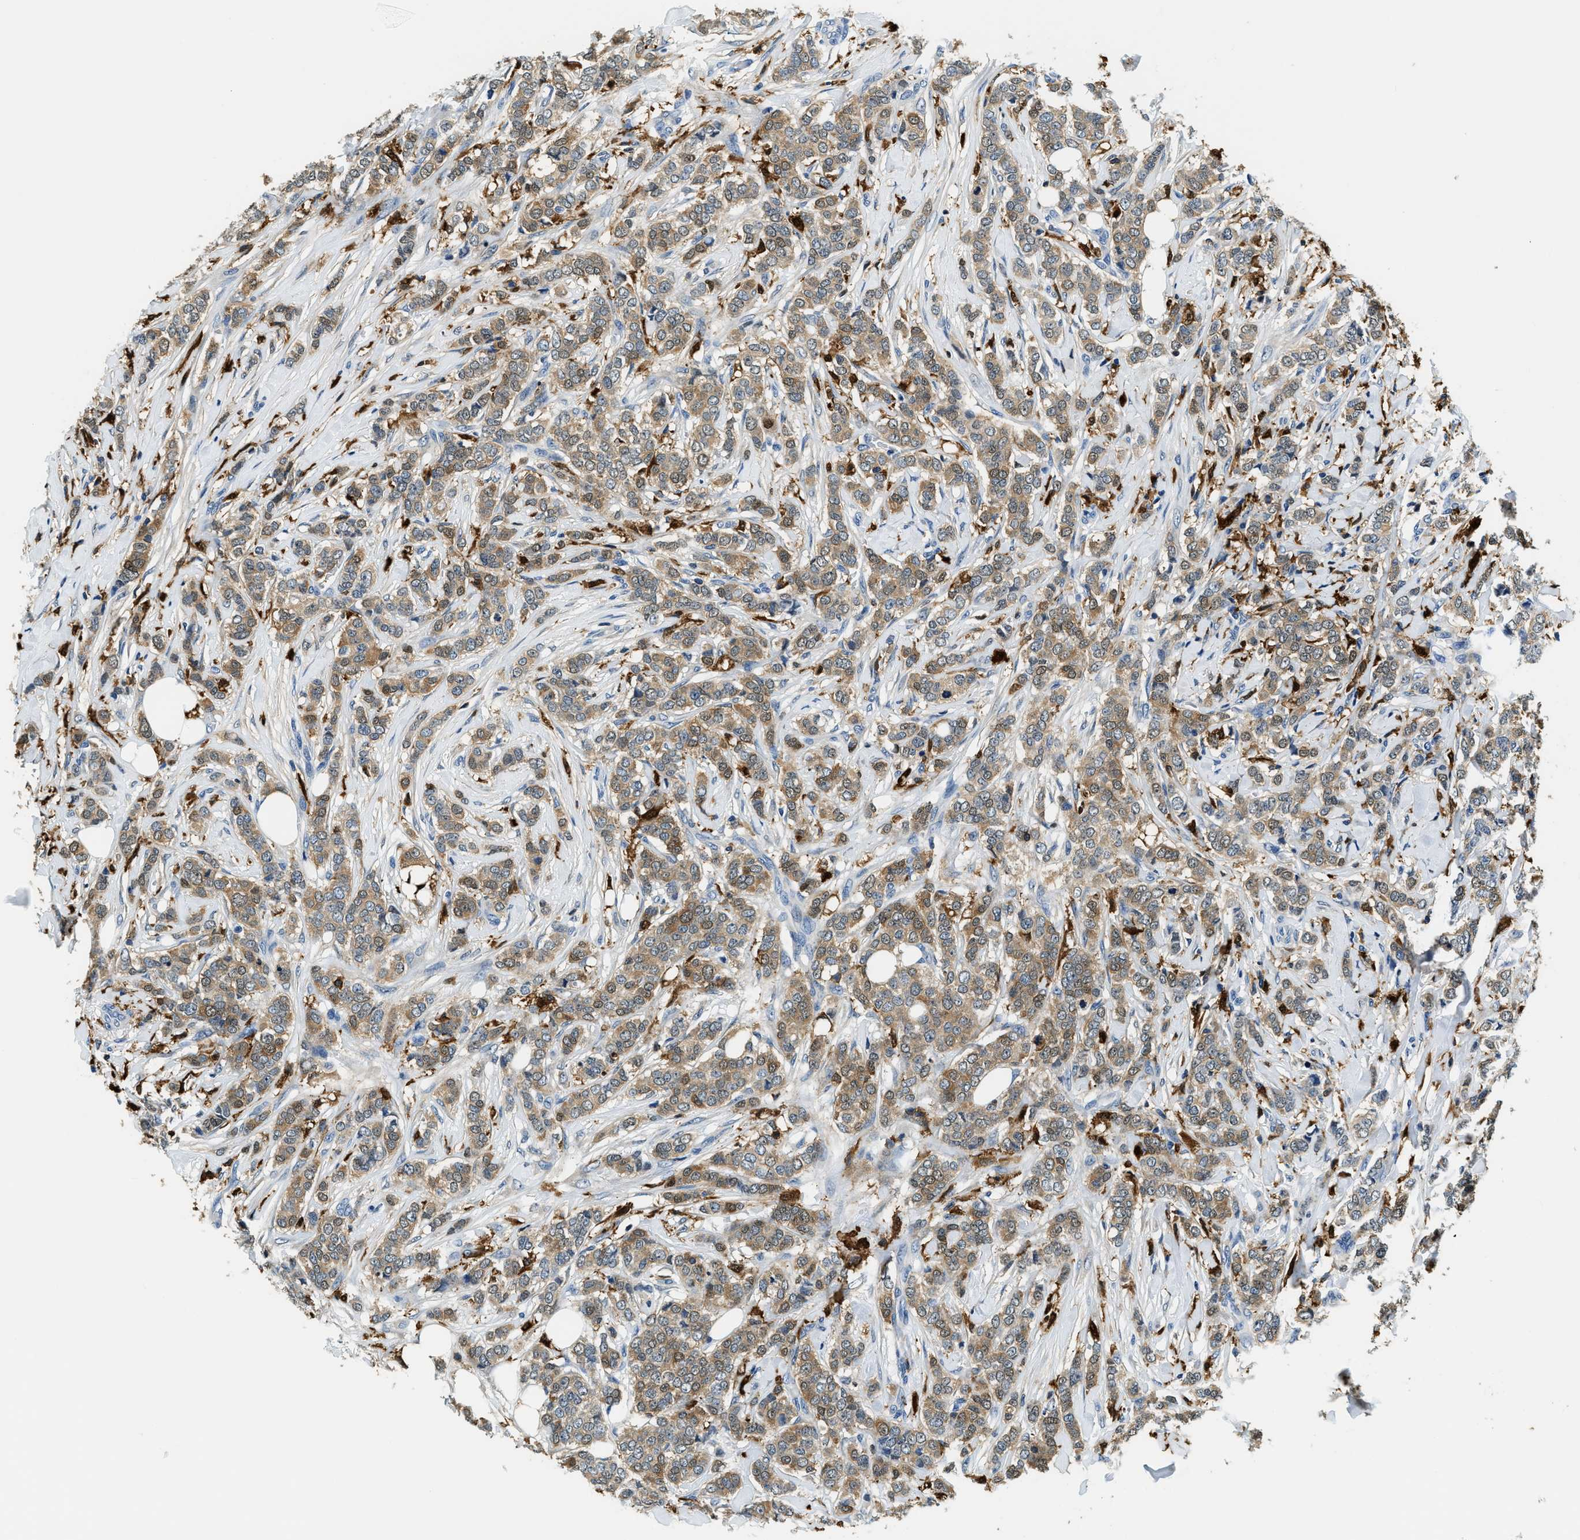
{"staining": {"intensity": "moderate", "quantity": ">75%", "location": "cytoplasmic/membranous"}, "tissue": "breast cancer", "cell_type": "Tumor cells", "image_type": "cancer", "snomed": [{"axis": "morphology", "description": "Lobular carcinoma"}, {"axis": "topography", "description": "Skin"}, {"axis": "topography", "description": "Breast"}], "caption": "Protein expression analysis of human breast cancer (lobular carcinoma) reveals moderate cytoplasmic/membranous staining in approximately >75% of tumor cells.", "gene": "CAPG", "patient": {"sex": "female", "age": 46}}